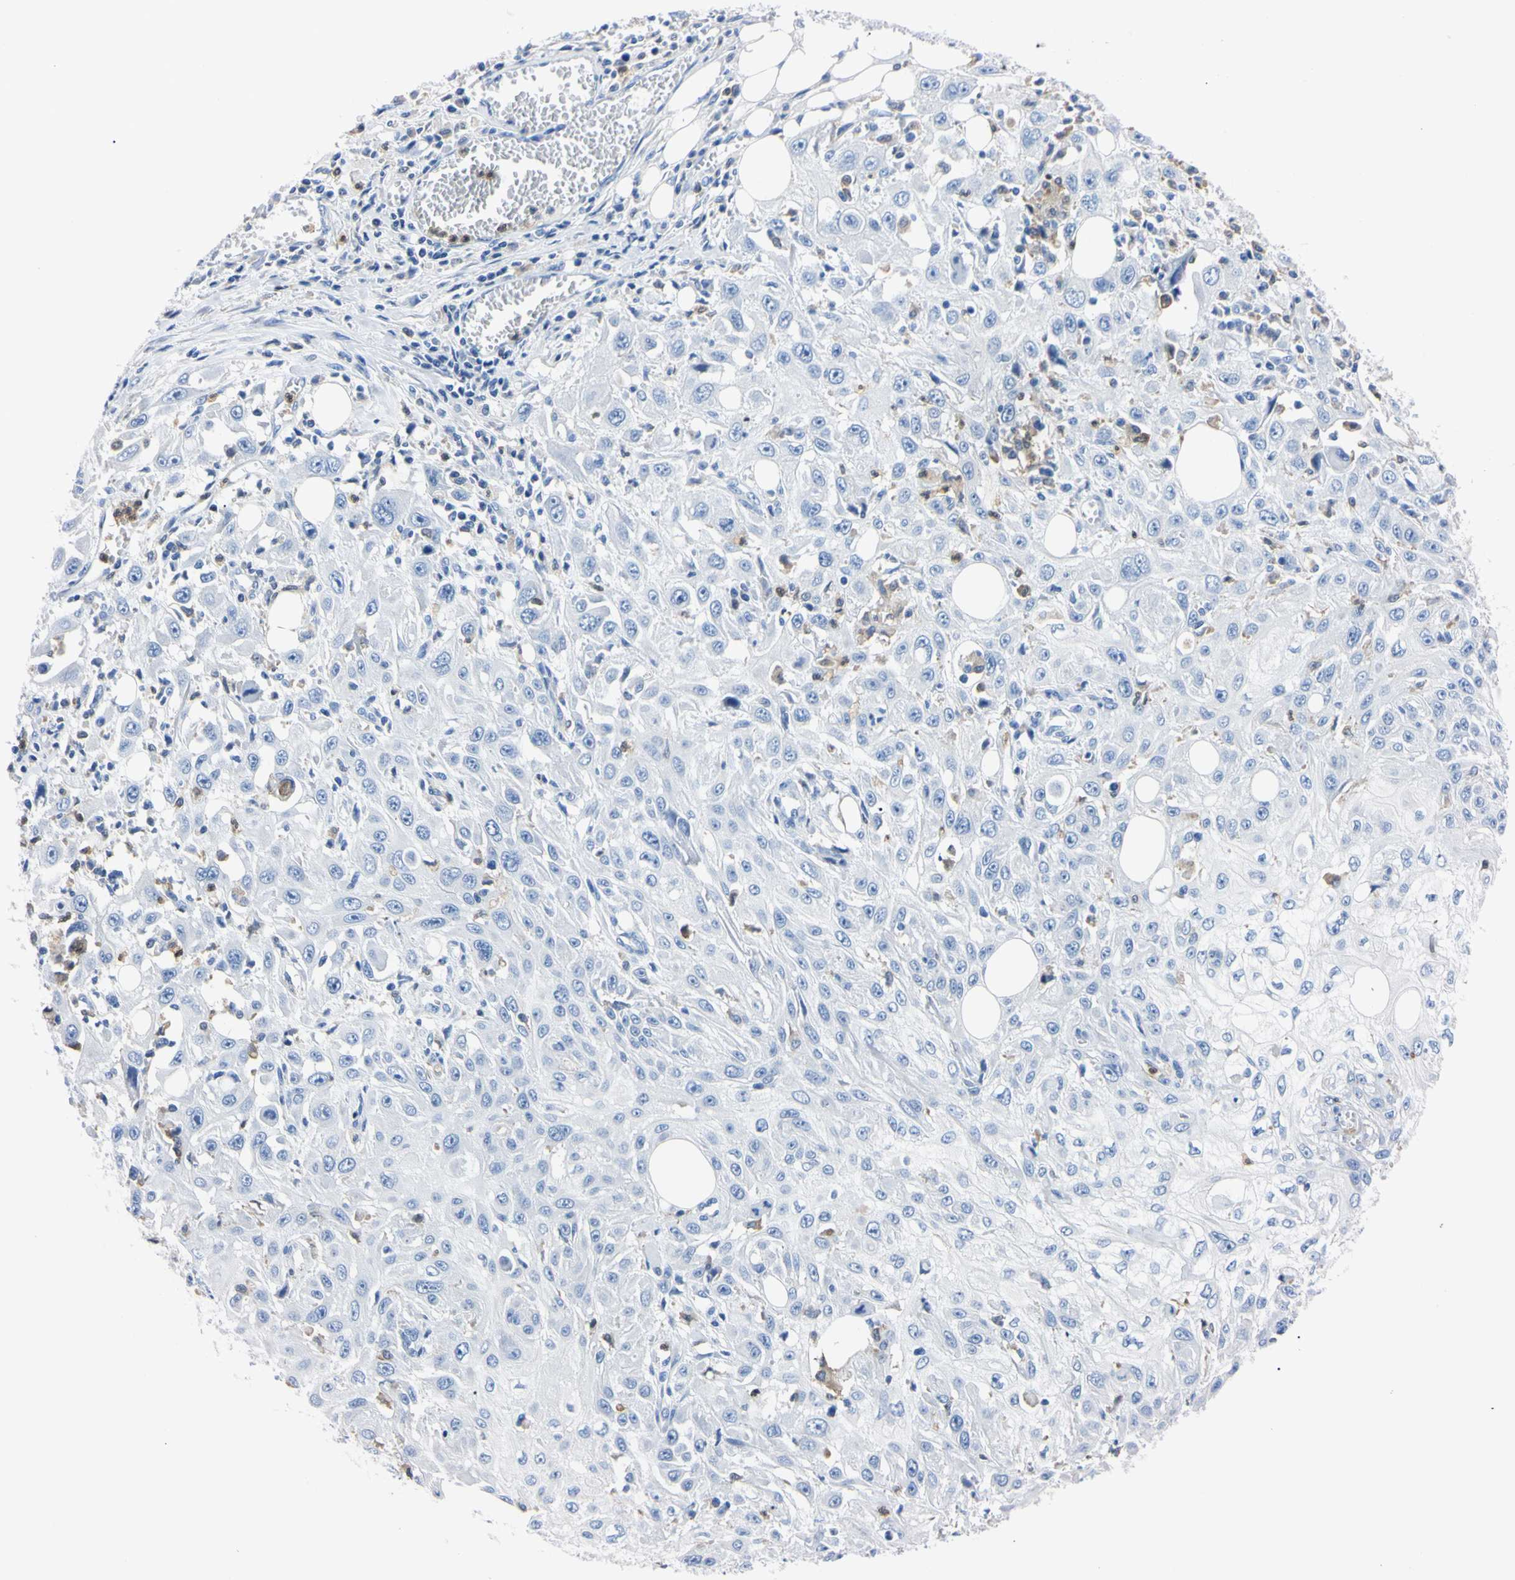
{"staining": {"intensity": "negative", "quantity": "none", "location": "none"}, "tissue": "skin cancer", "cell_type": "Tumor cells", "image_type": "cancer", "snomed": [{"axis": "morphology", "description": "Squamous cell carcinoma, NOS"}, {"axis": "topography", "description": "Skin"}], "caption": "Tumor cells show no significant protein expression in skin cancer (squamous cell carcinoma).", "gene": "NCF4", "patient": {"sex": "male", "age": 75}}